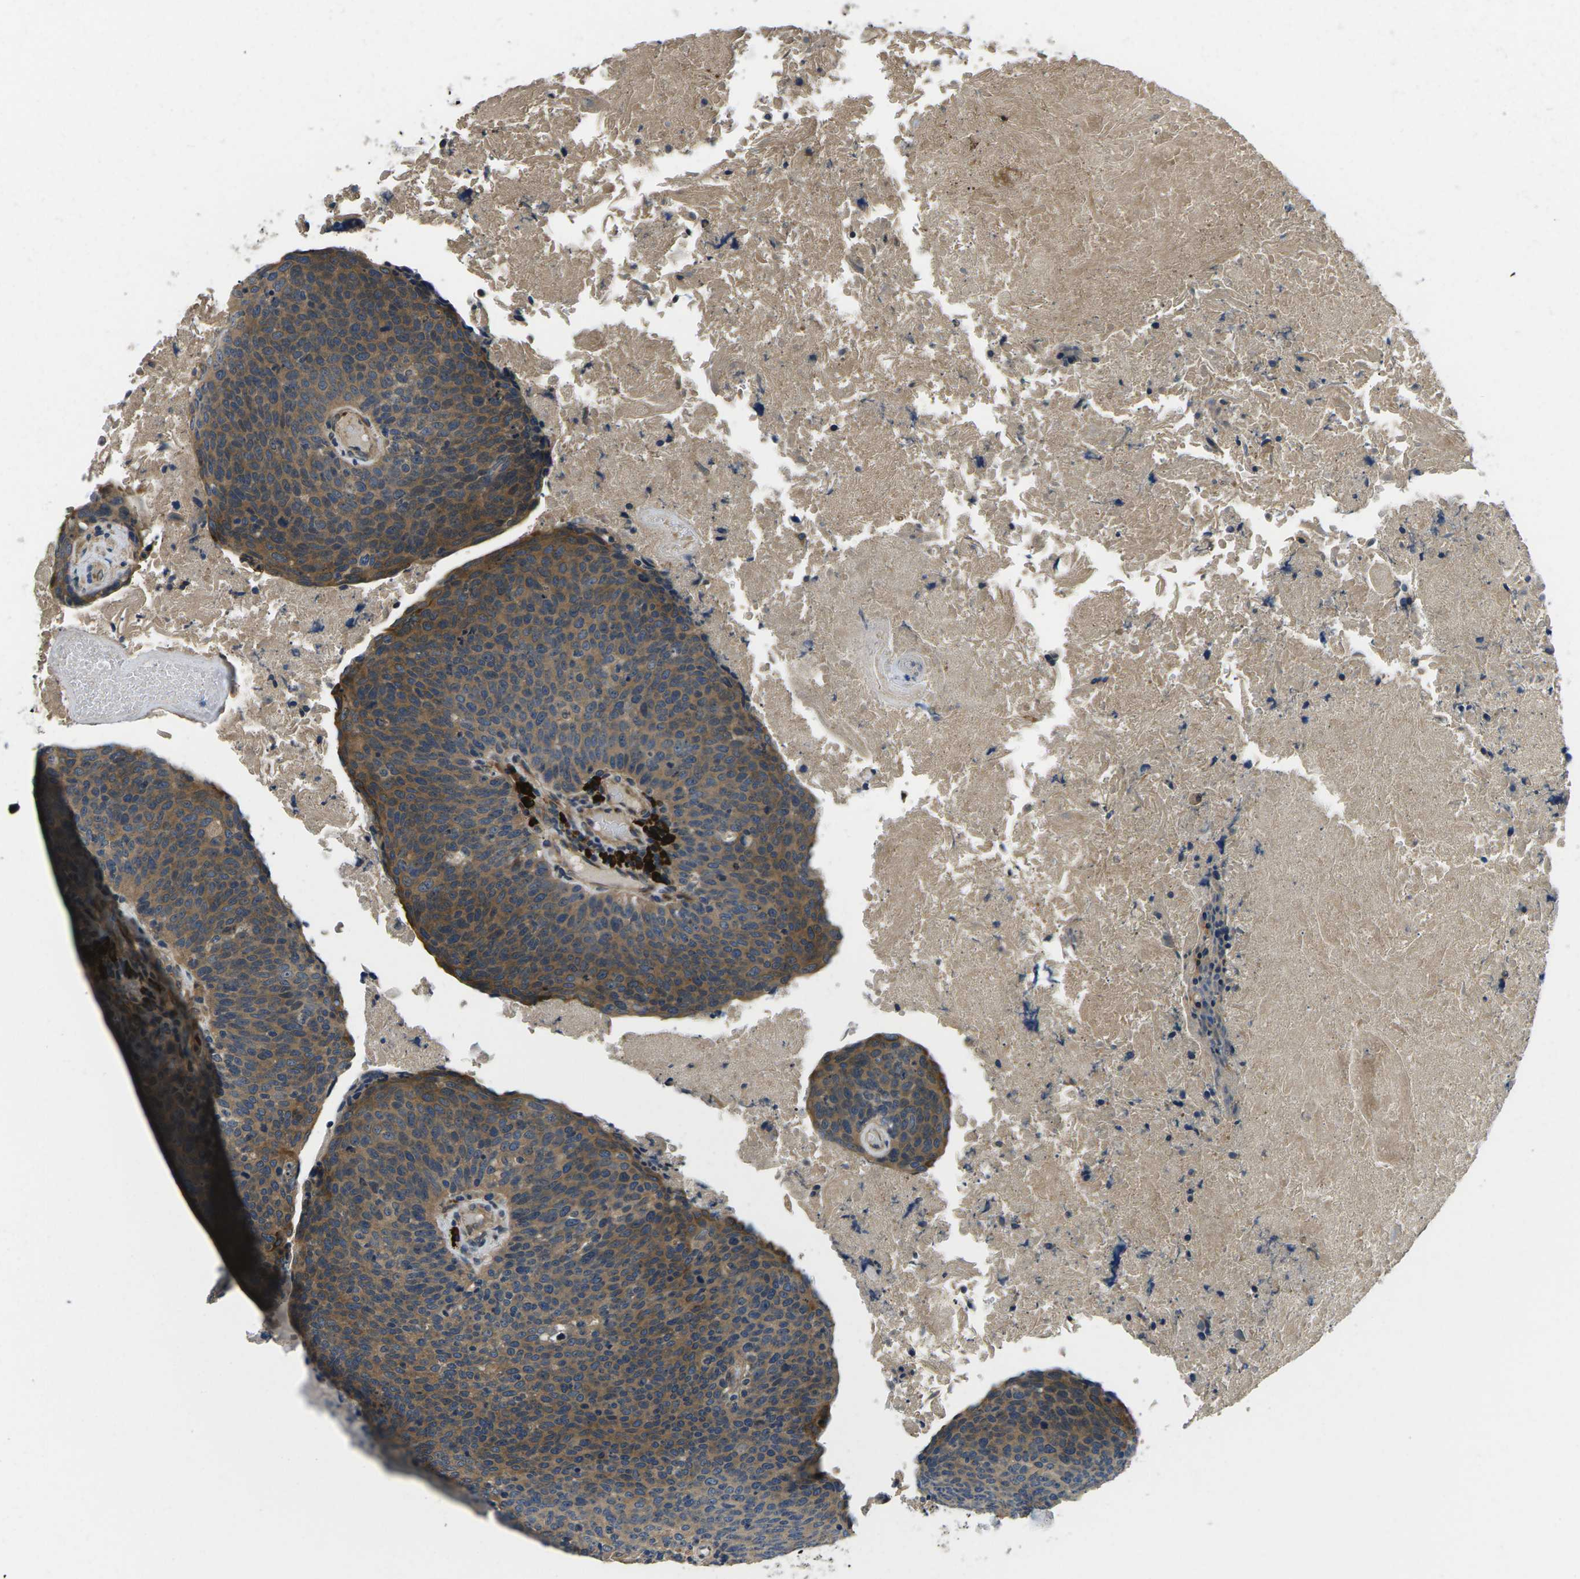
{"staining": {"intensity": "moderate", "quantity": ">75%", "location": "cytoplasmic/membranous"}, "tissue": "head and neck cancer", "cell_type": "Tumor cells", "image_type": "cancer", "snomed": [{"axis": "morphology", "description": "Squamous cell carcinoma, NOS"}, {"axis": "morphology", "description": "Squamous cell carcinoma, metastatic, NOS"}, {"axis": "topography", "description": "Lymph node"}, {"axis": "topography", "description": "Head-Neck"}], "caption": "Moderate cytoplasmic/membranous protein staining is seen in approximately >75% of tumor cells in squamous cell carcinoma (head and neck).", "gene": "PLCE1", "patient": {"sex": "male", "age": 62}}